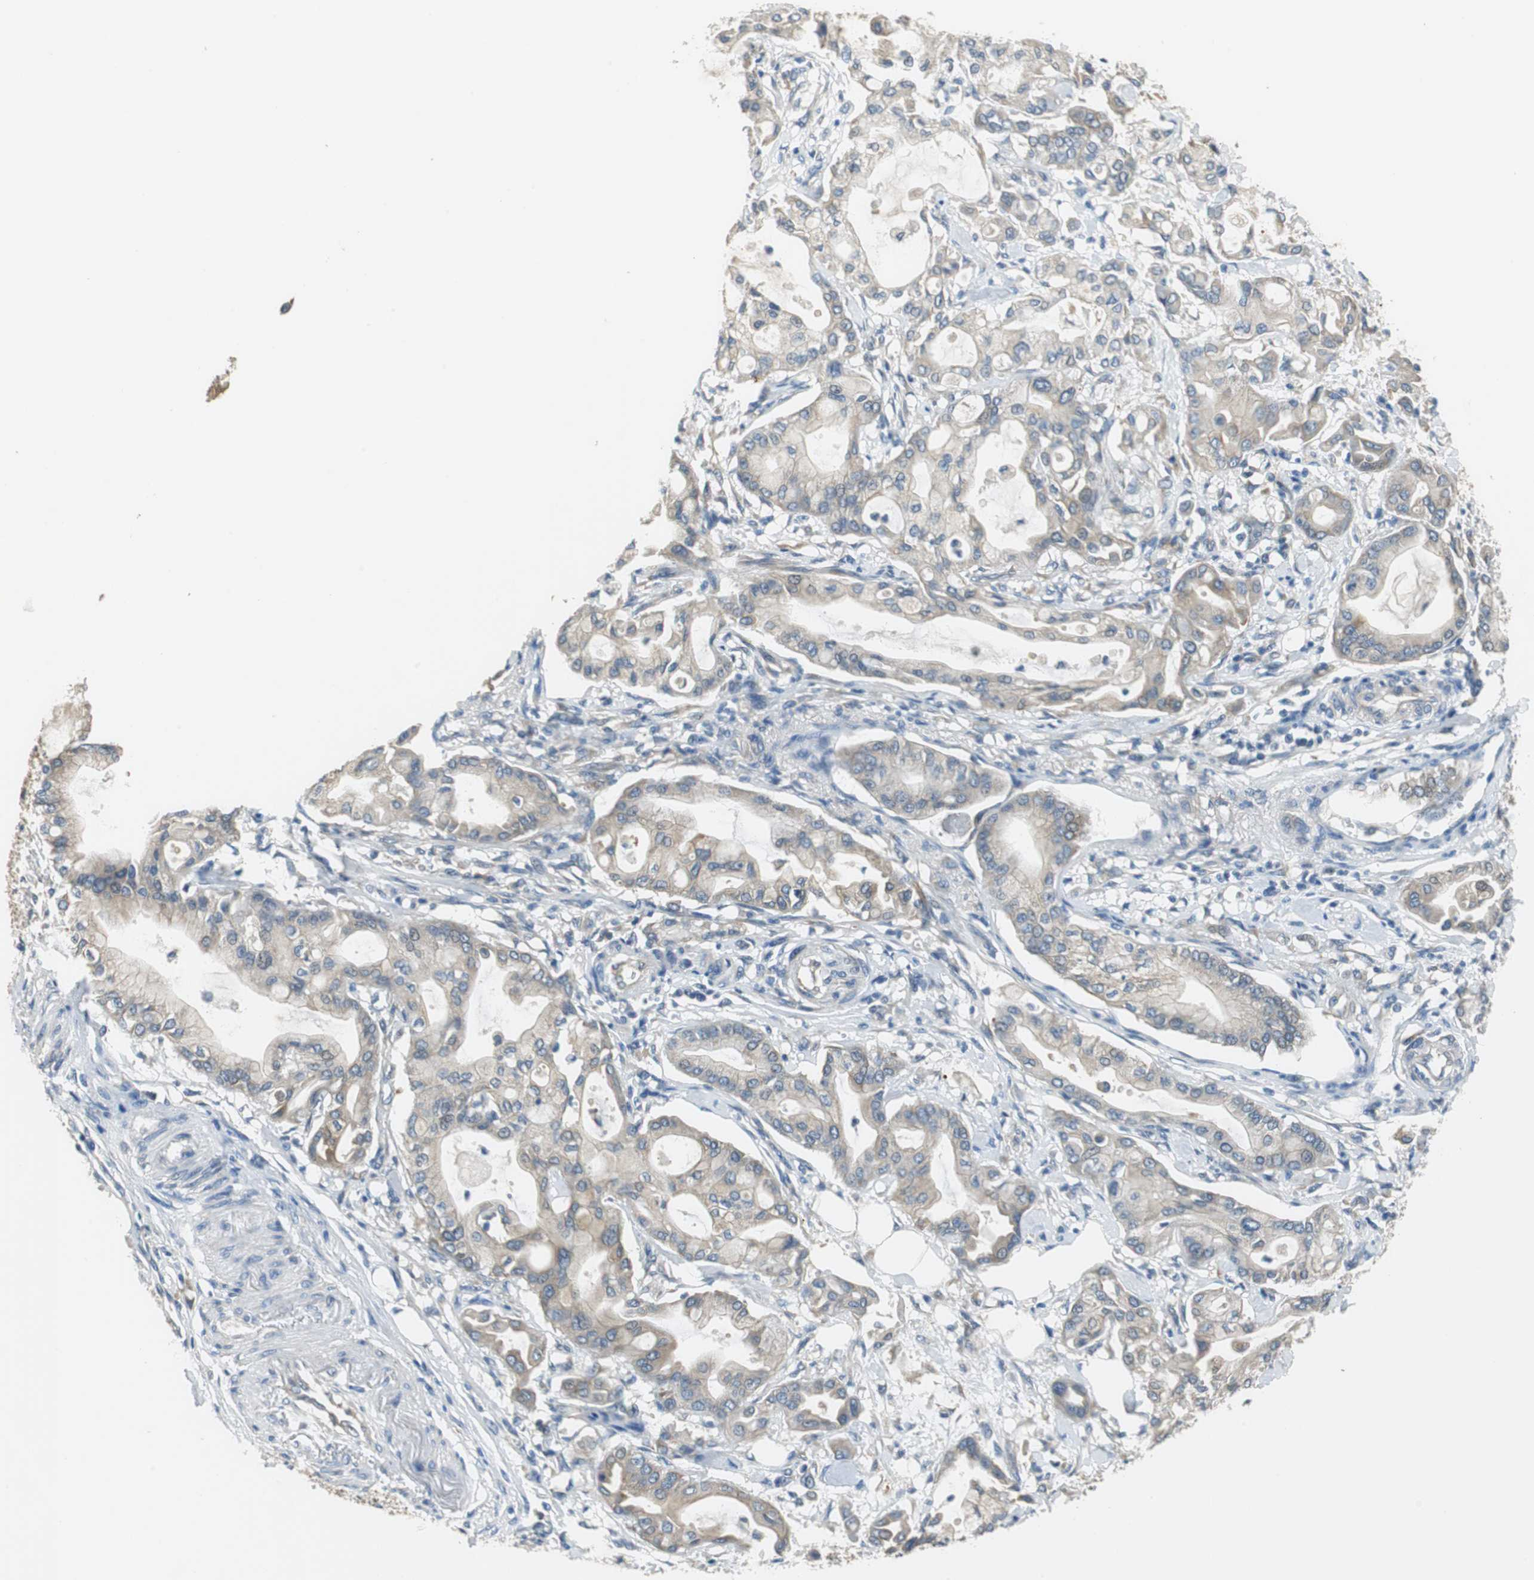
{"staining": {"intensity": "weak", "quantity": "25%-75%", "location": "cytoplasmic/membranous"}, "tissue": "pancreatic cancer", "cell_type": "Tumor cells", "image_type": "cancer", "snomed": [{"axis": "morphology", "description": "Adenocarcinoma, NOS"}, {"axis": "morphology", "description": "Adenocarcinoma, metastatic, NOS"}, {"axis": "topography", "description": "Lymph node"}, {"axis": "topography", "description": "Pancreas"}, {"axis": "topography", "description": "Duodenum"}], "caption": "Pancreatic cancer was stained to show a protein in brown. There is low levels of weak cytoplasmic/membranous expression in about 25%-75% of tumor cells.", "gene": "FADS2", "patient": {"sex": "female", "age": 64}}